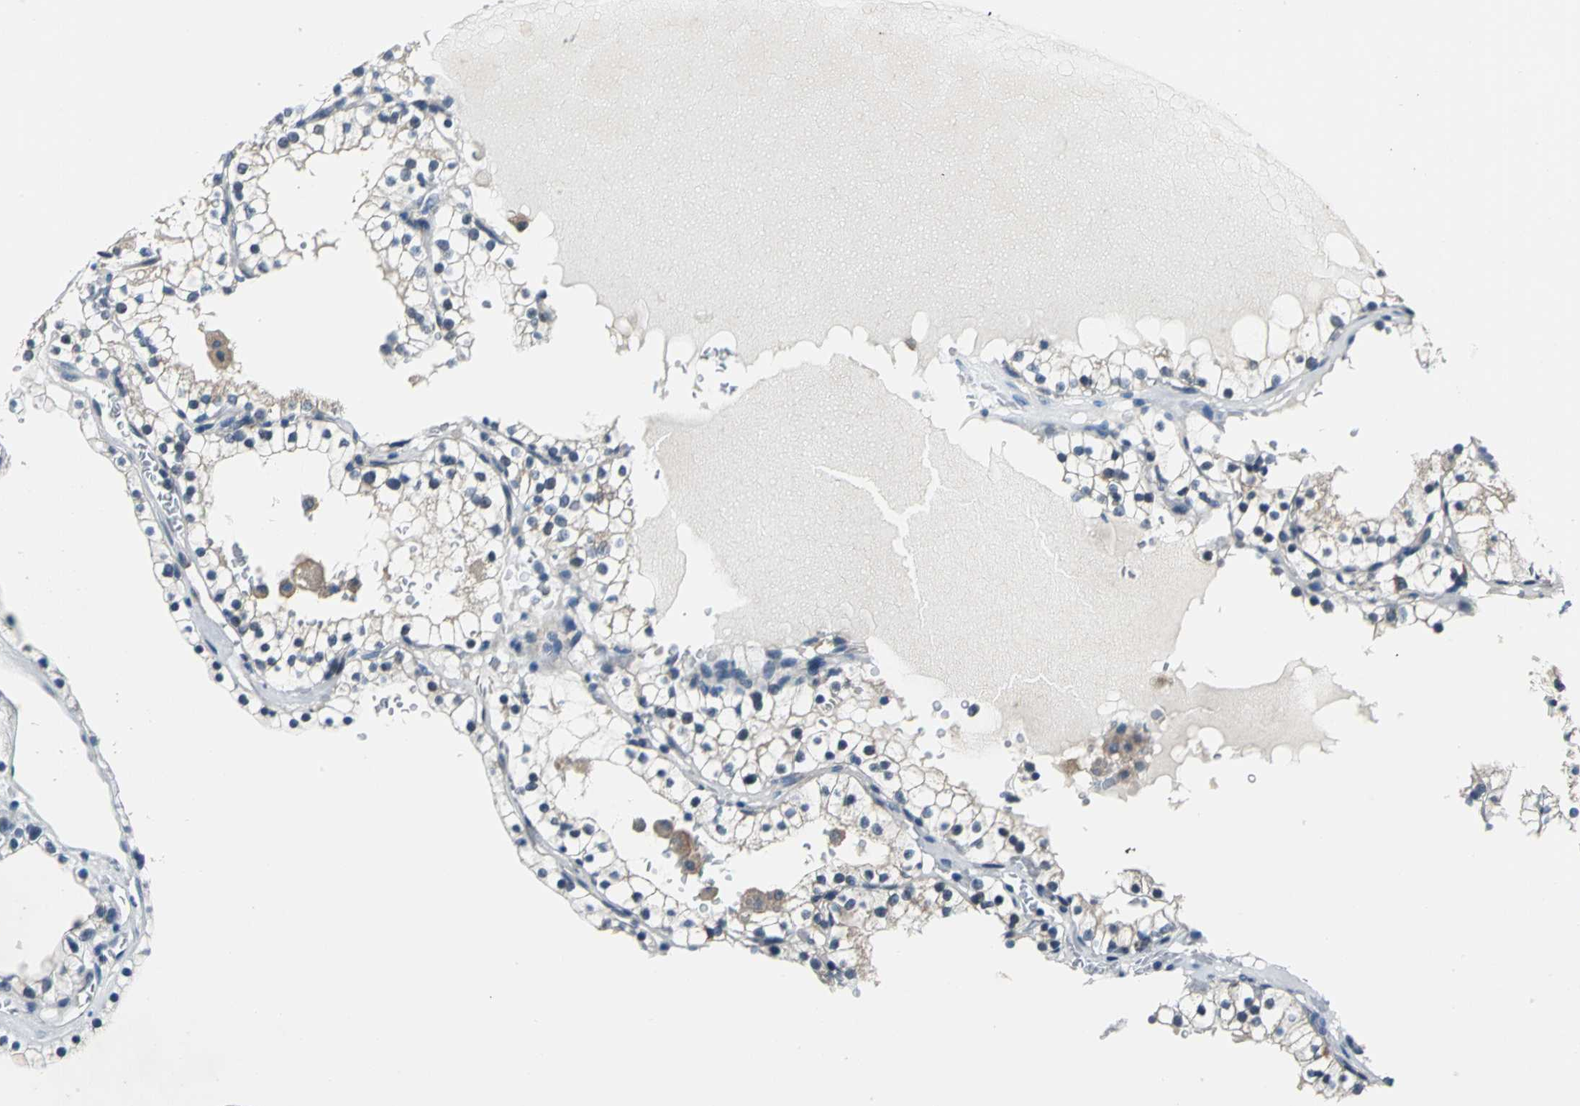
{"staining": {"intensity": "weak", "quantity": "25%-75%", "location": "cytoplasmic/membranous"}, "tissue": "renal cancer", "cell_type": "Tumor cells", "image_type": "cancer", "snomed": [{"axis": "morphology", "description": "Adenocarcinoma, NOS"}, {"axis": "topography", "description": "Kidney"}], "caption": "This is an image of immunohistochemistry staining of renal cancer, which shows weak staining in the cytoplasmic/membranous of tumor cells.", "gene": "ZNF415", "patient": {"sex": "female", "age": 41}}